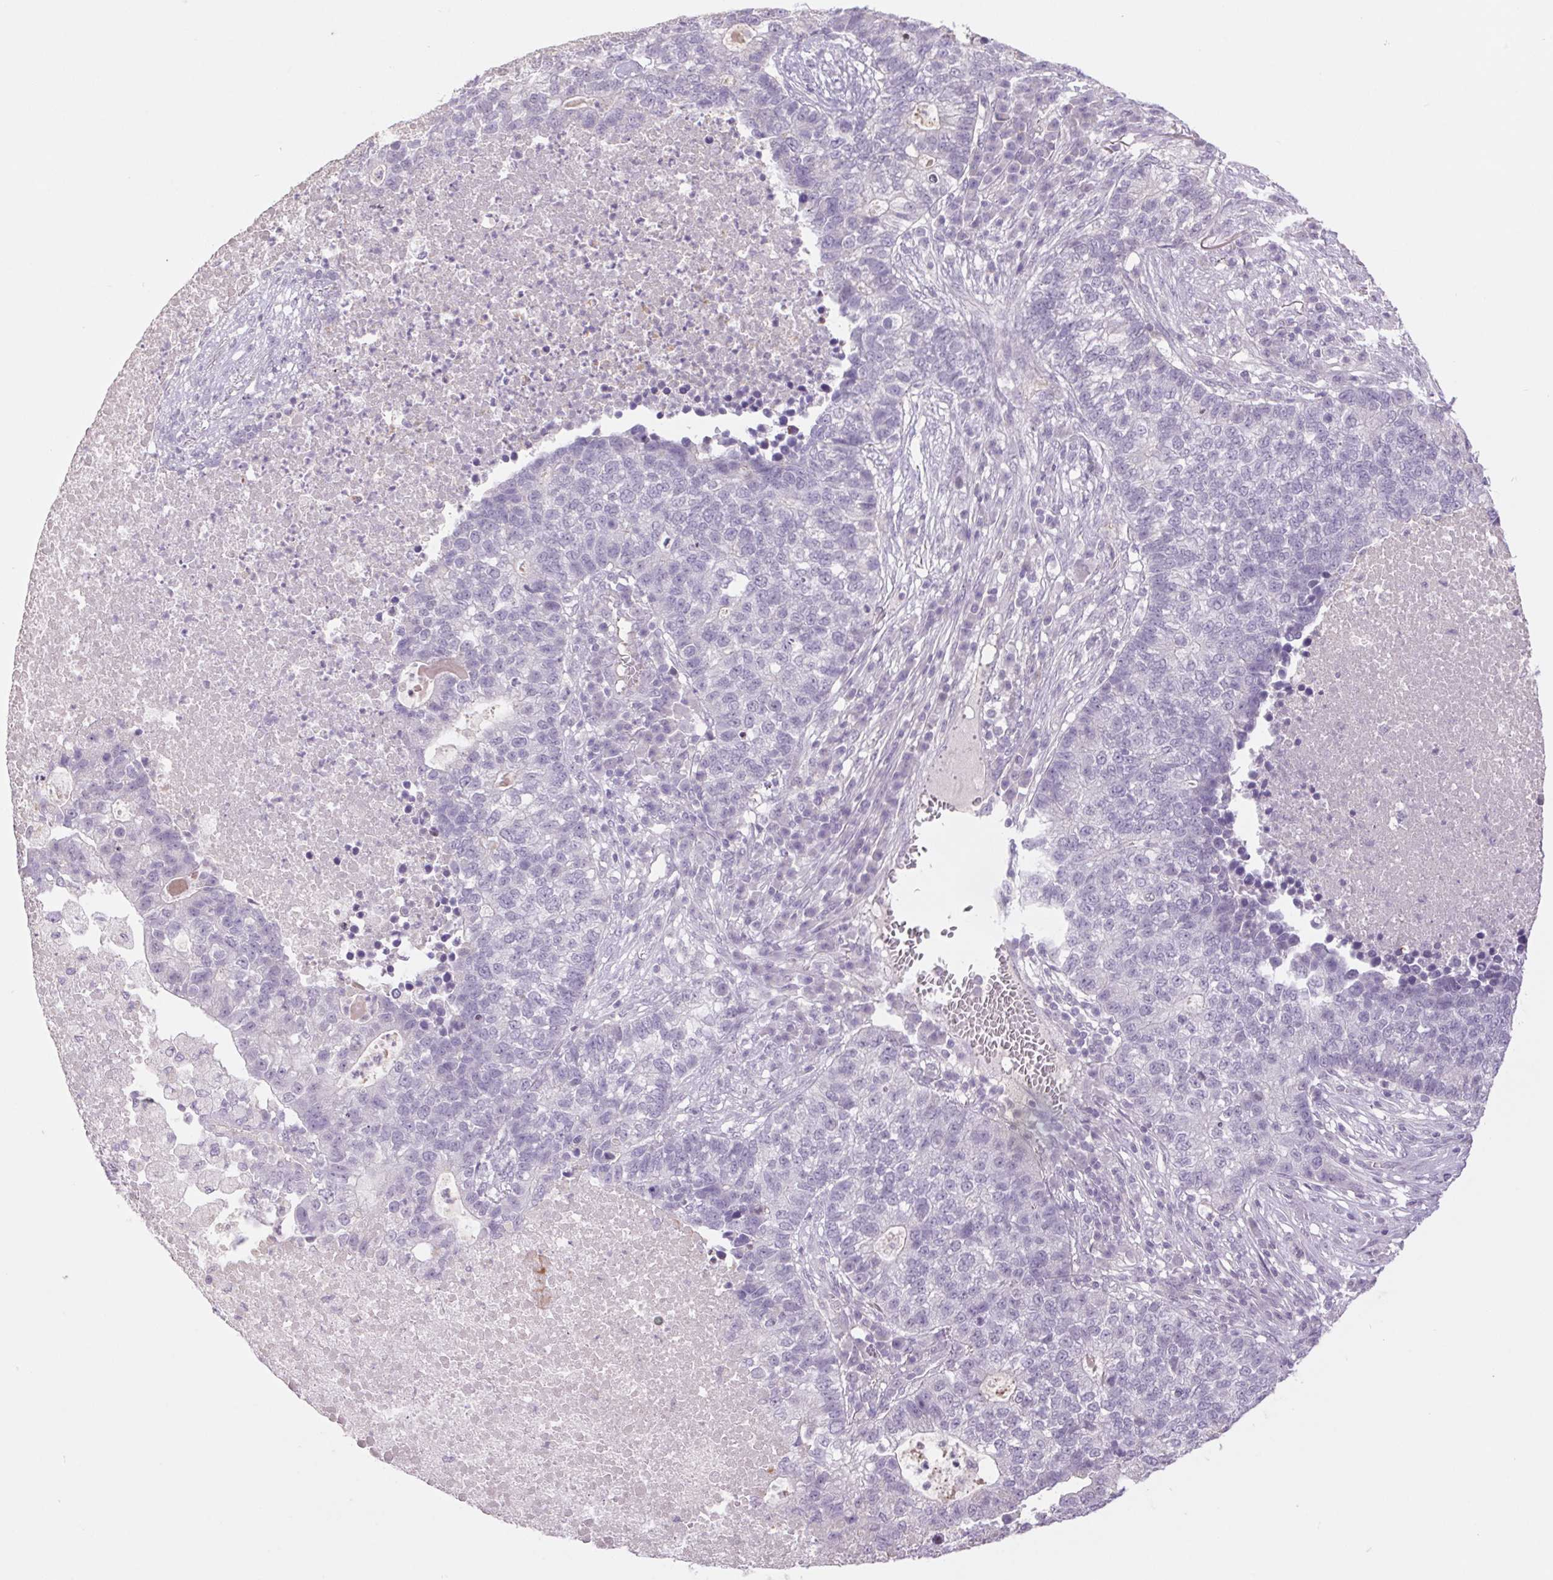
{"staining": {"intensity": "negative", "quantity": "none", "location": "none"}, "tissue": "lung cancer", "cell_type": "Tumor cells", "image_type": "cancer", "snomed": [{"axis": "morphology", "description": "Adenocarcinoma, NOS"}, {"axis": "topography", "description": "Lung"}], "caption": "The photomicrograph exhibits no significant expression in tumor cells of lung cancer (adenocarcinoma). (DAB (3,3'-diaminobenzidine) immunohistochemistry (IHC) with hematoxylin counter stain).", "gene": "KRT1", "patient": {"sex": "male", "age": 57}}